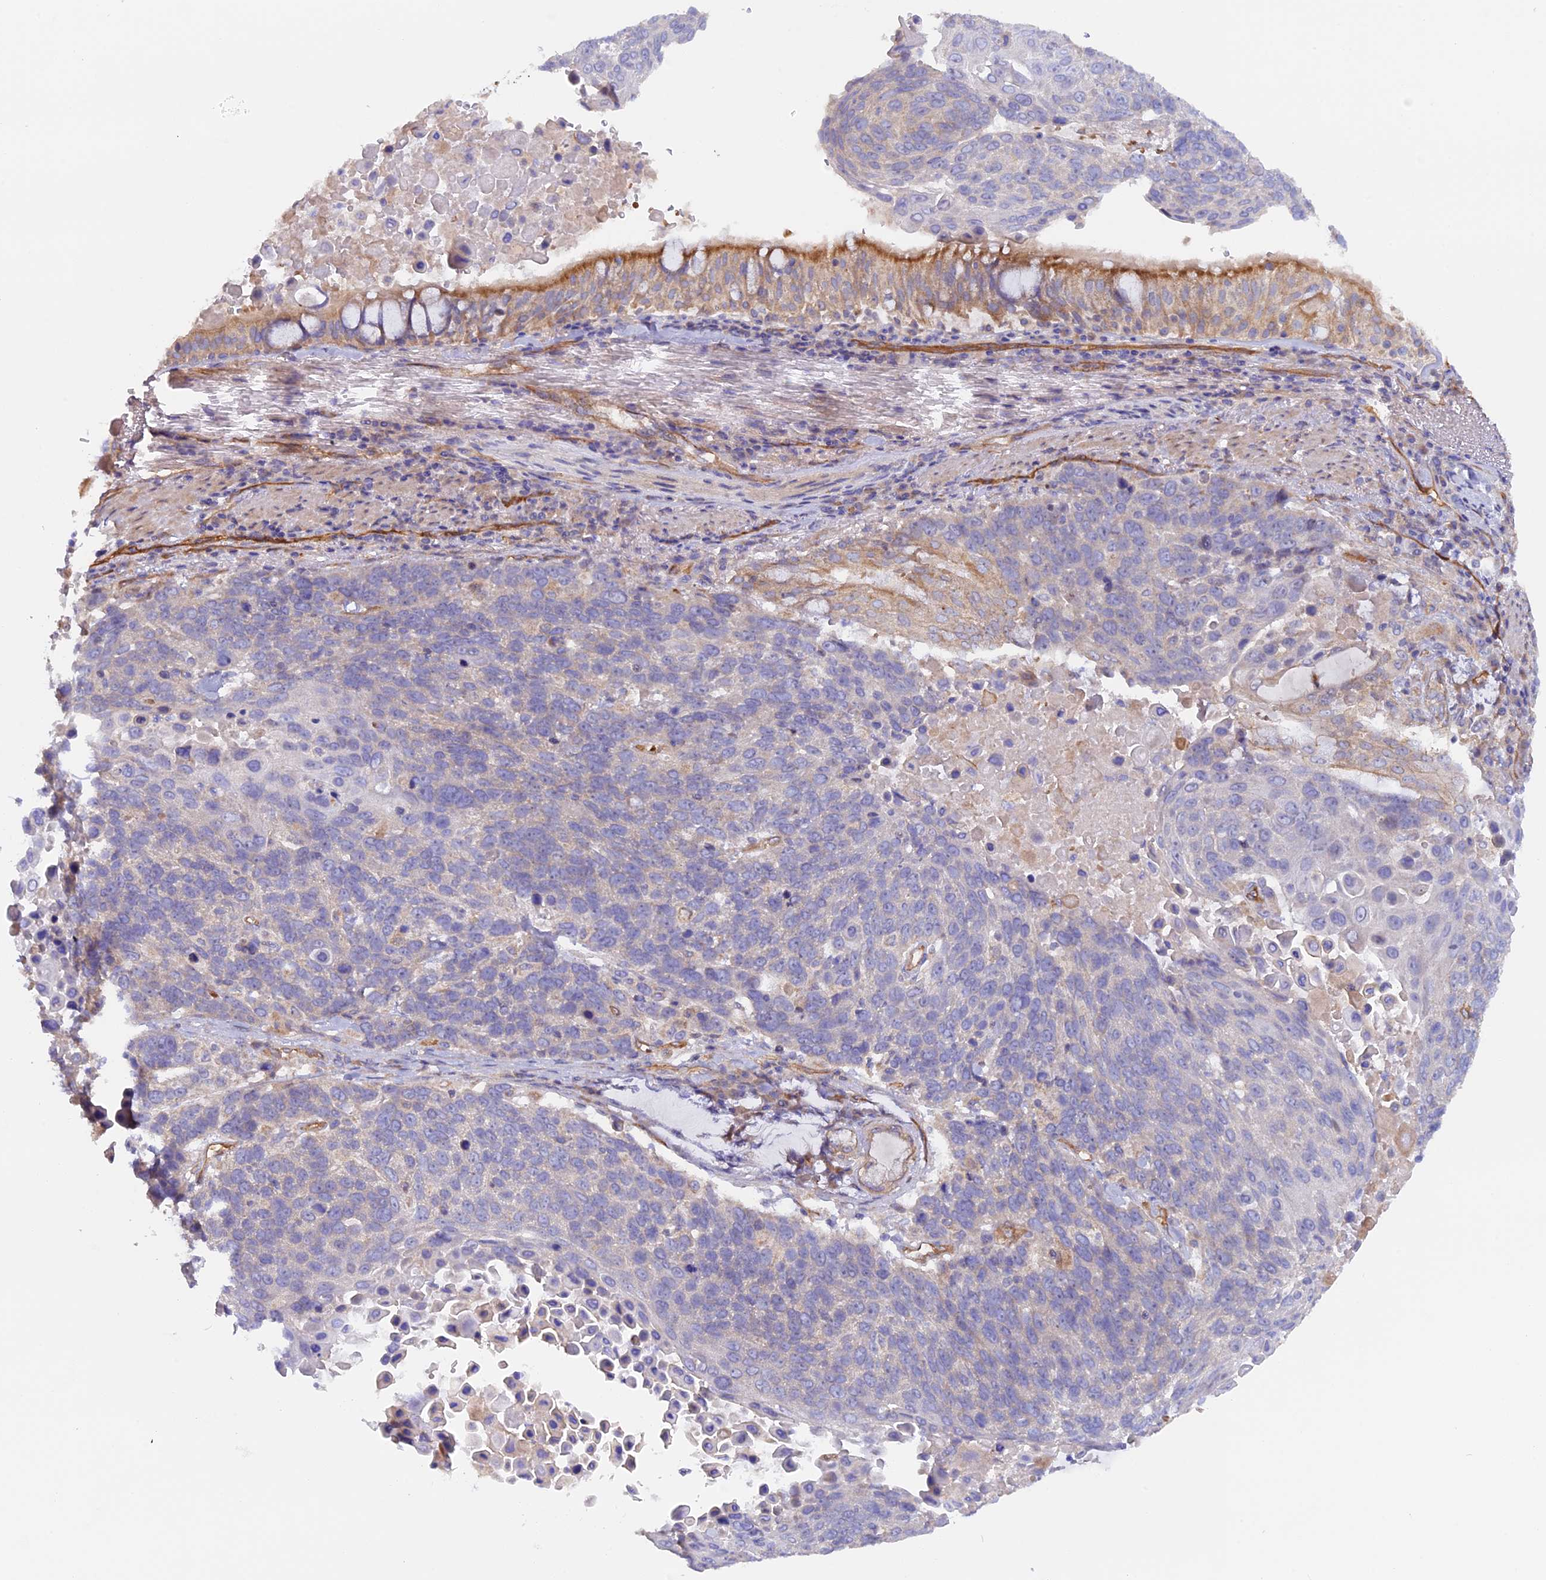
{"staining": {"intensity": "negative", "quantity": "none", "location": "none"}, "tissue": "lung cancer", "cell_type": "Tumor cells", "image_type": "cancer", "snomed": [{"axis": "morphology", "description": "Squamous cell carcinoma, NOS"}, {"axis": "topography", "description": "Lung"}], "caption": "Tumor cells are negative for protein expression in human lung cancer (squamous cell carcinoma).", "gene": "DUS3L", "patient": {"sex": "male", "age": 66}}